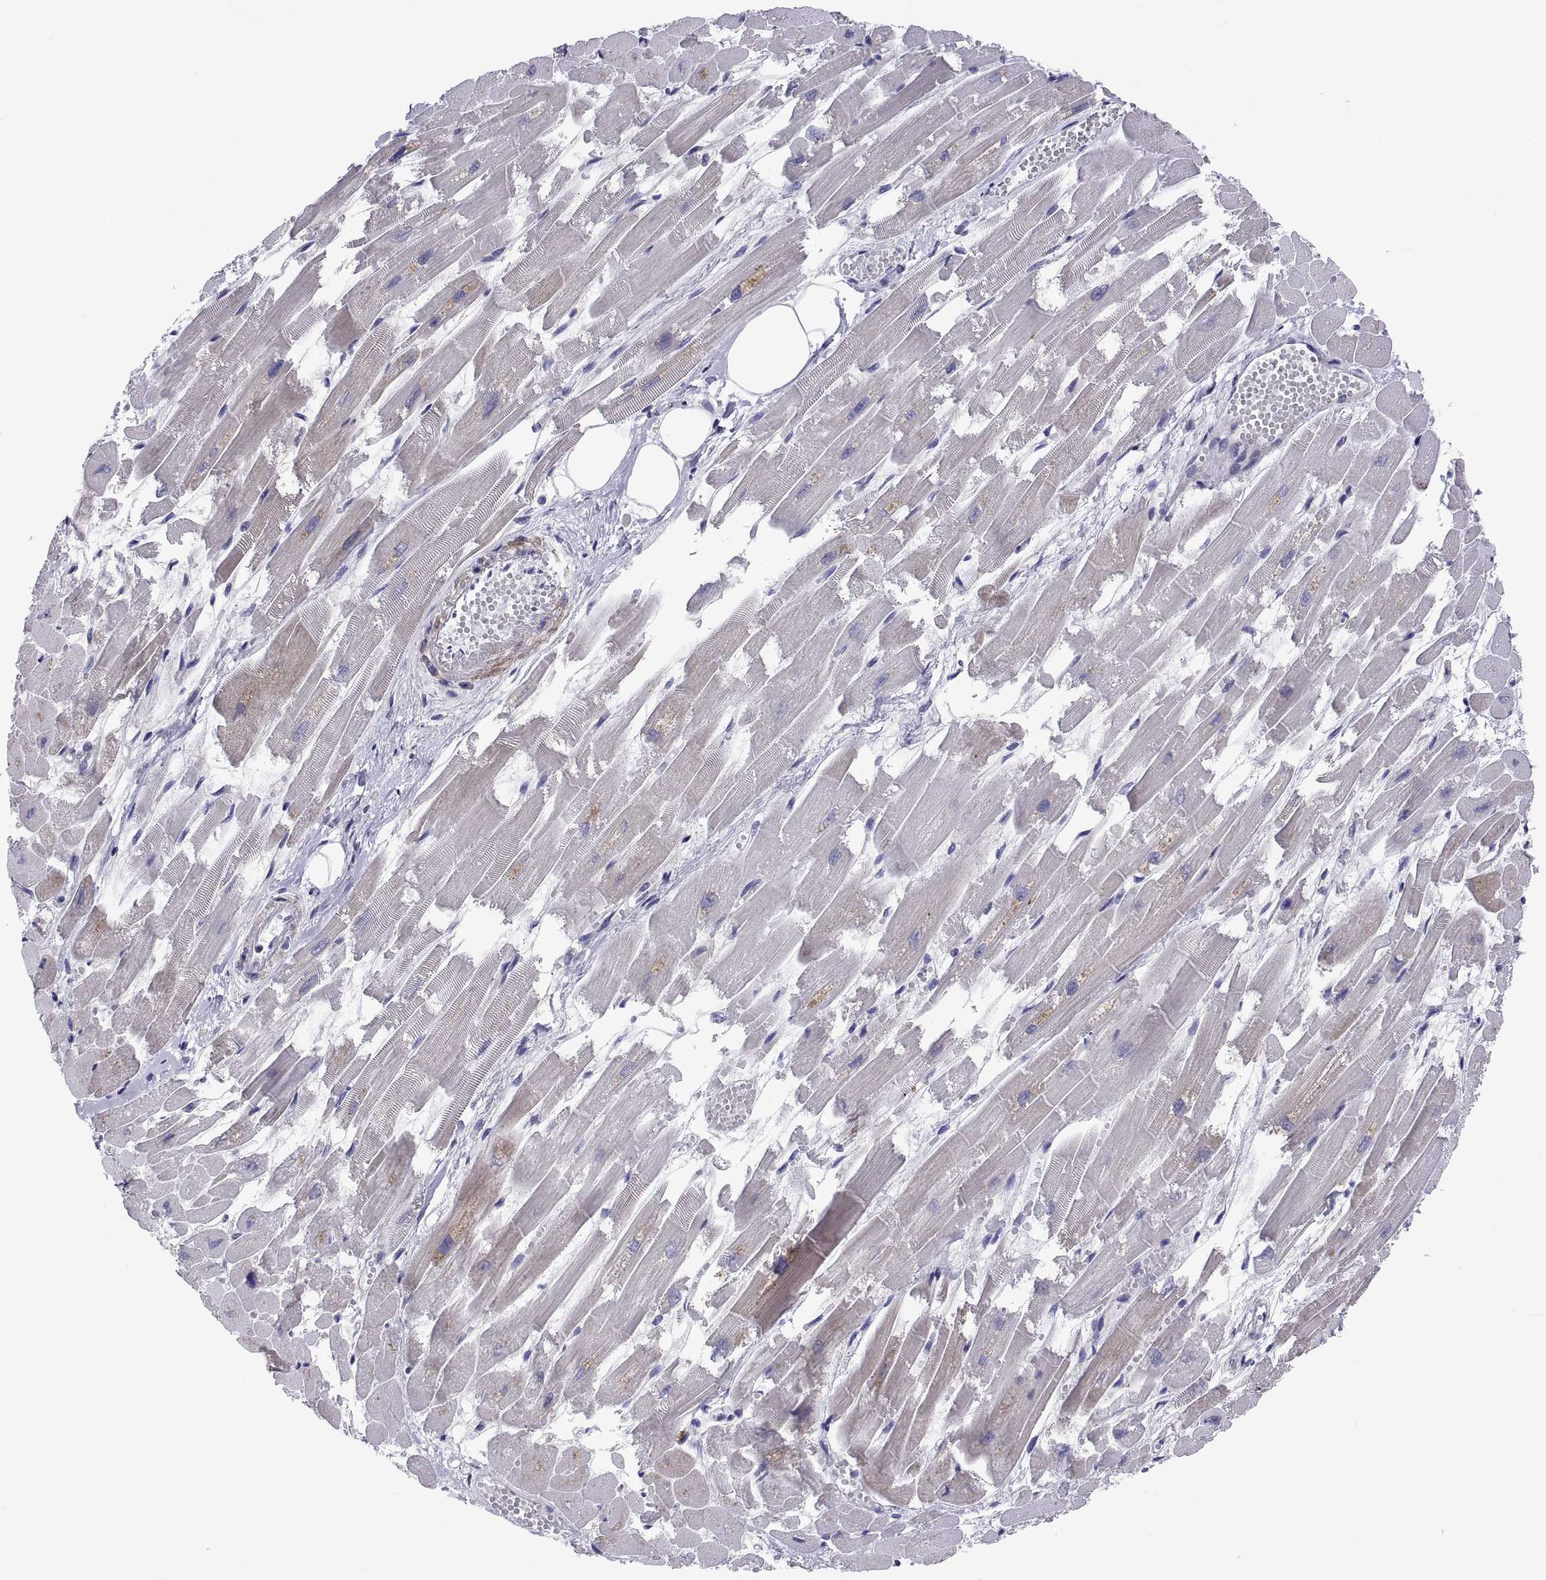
{"staining": {"intensity": "weak", "quantity": "<25%", "location": "cytoplasmic/membranous"}, "tissue": "heart muscle", "cell_type": "Cardiomyocytes", "image_type": "normal", "snomed": [{"axis": "morphology", "description": "Normal tissue, NOS"}, {"axis": "topography", "description": "Heart"}], "caption": "High power microscopy image of an immunohistochemistry micrograph of benign heart muscle, revealing no significant expression in cardiomyocytes. The staining is performed using DAB (3,3'-diaminobenzidine) brown chromogen with nuclei counter-stained in using hematoxylin.", "gene": "CHCT1", "patient": {"sex": "female", "age": 52}}